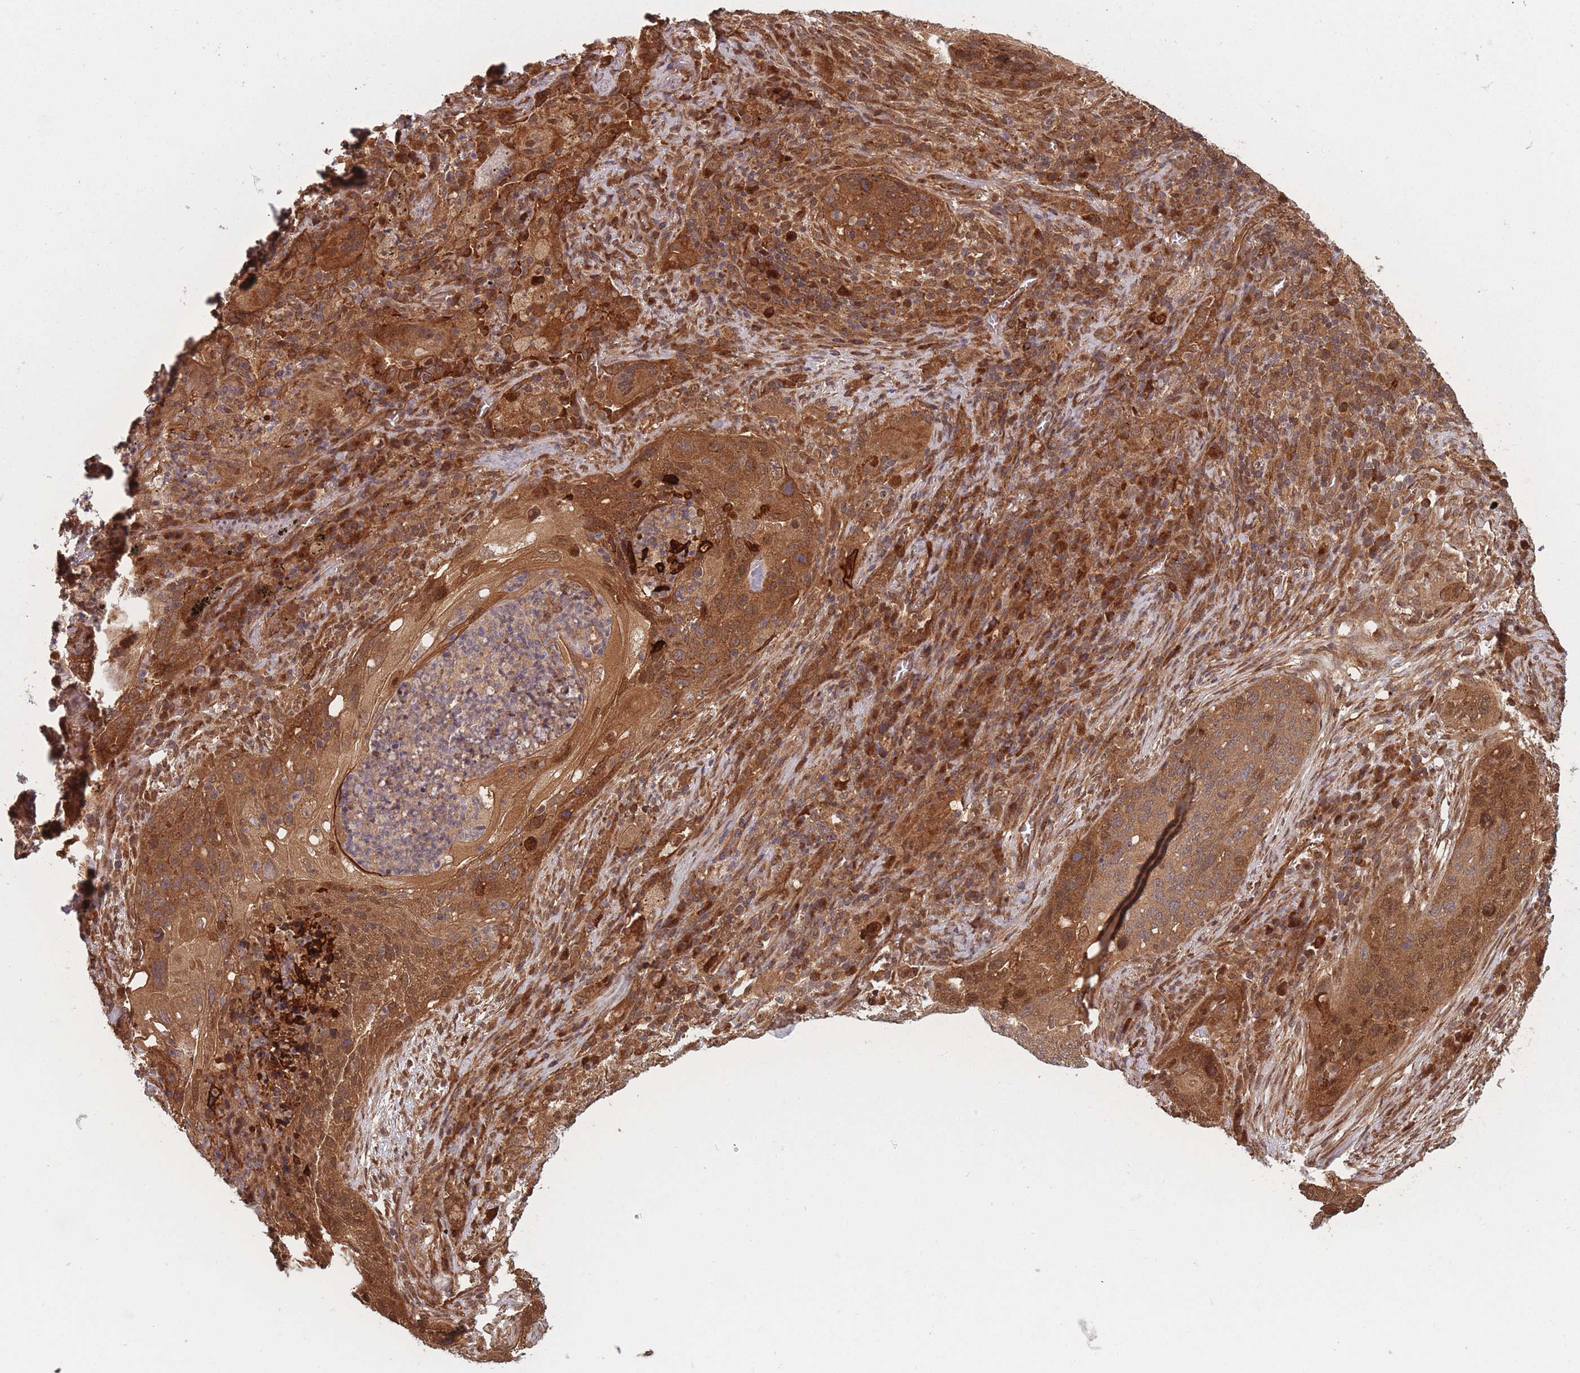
{"staining": {"intensity": "moderate", "quantity": ">75%", "location": "cytoplasmic/membranous,nuclear"}, "tissue": "lung cancer", "cell_type": "Tumor cells", "image_type": "cancer", "snomed": [{"axis": "morphology", "description": "Squamous cell carcinoma, NOS"}, {"axis": "topography", "description": "Lung"}], "caption": "Tumor cells display medium levels of moderate cytoplasmic/membranous and nuclear positivity in approximately >75% of cells in human lung cancer. Immunohistochemistry stains the protein of interest in brown and the nuclei are stained blue.", "gene": "PODXL2", "patient": {"sex": "female", "age": 63}}